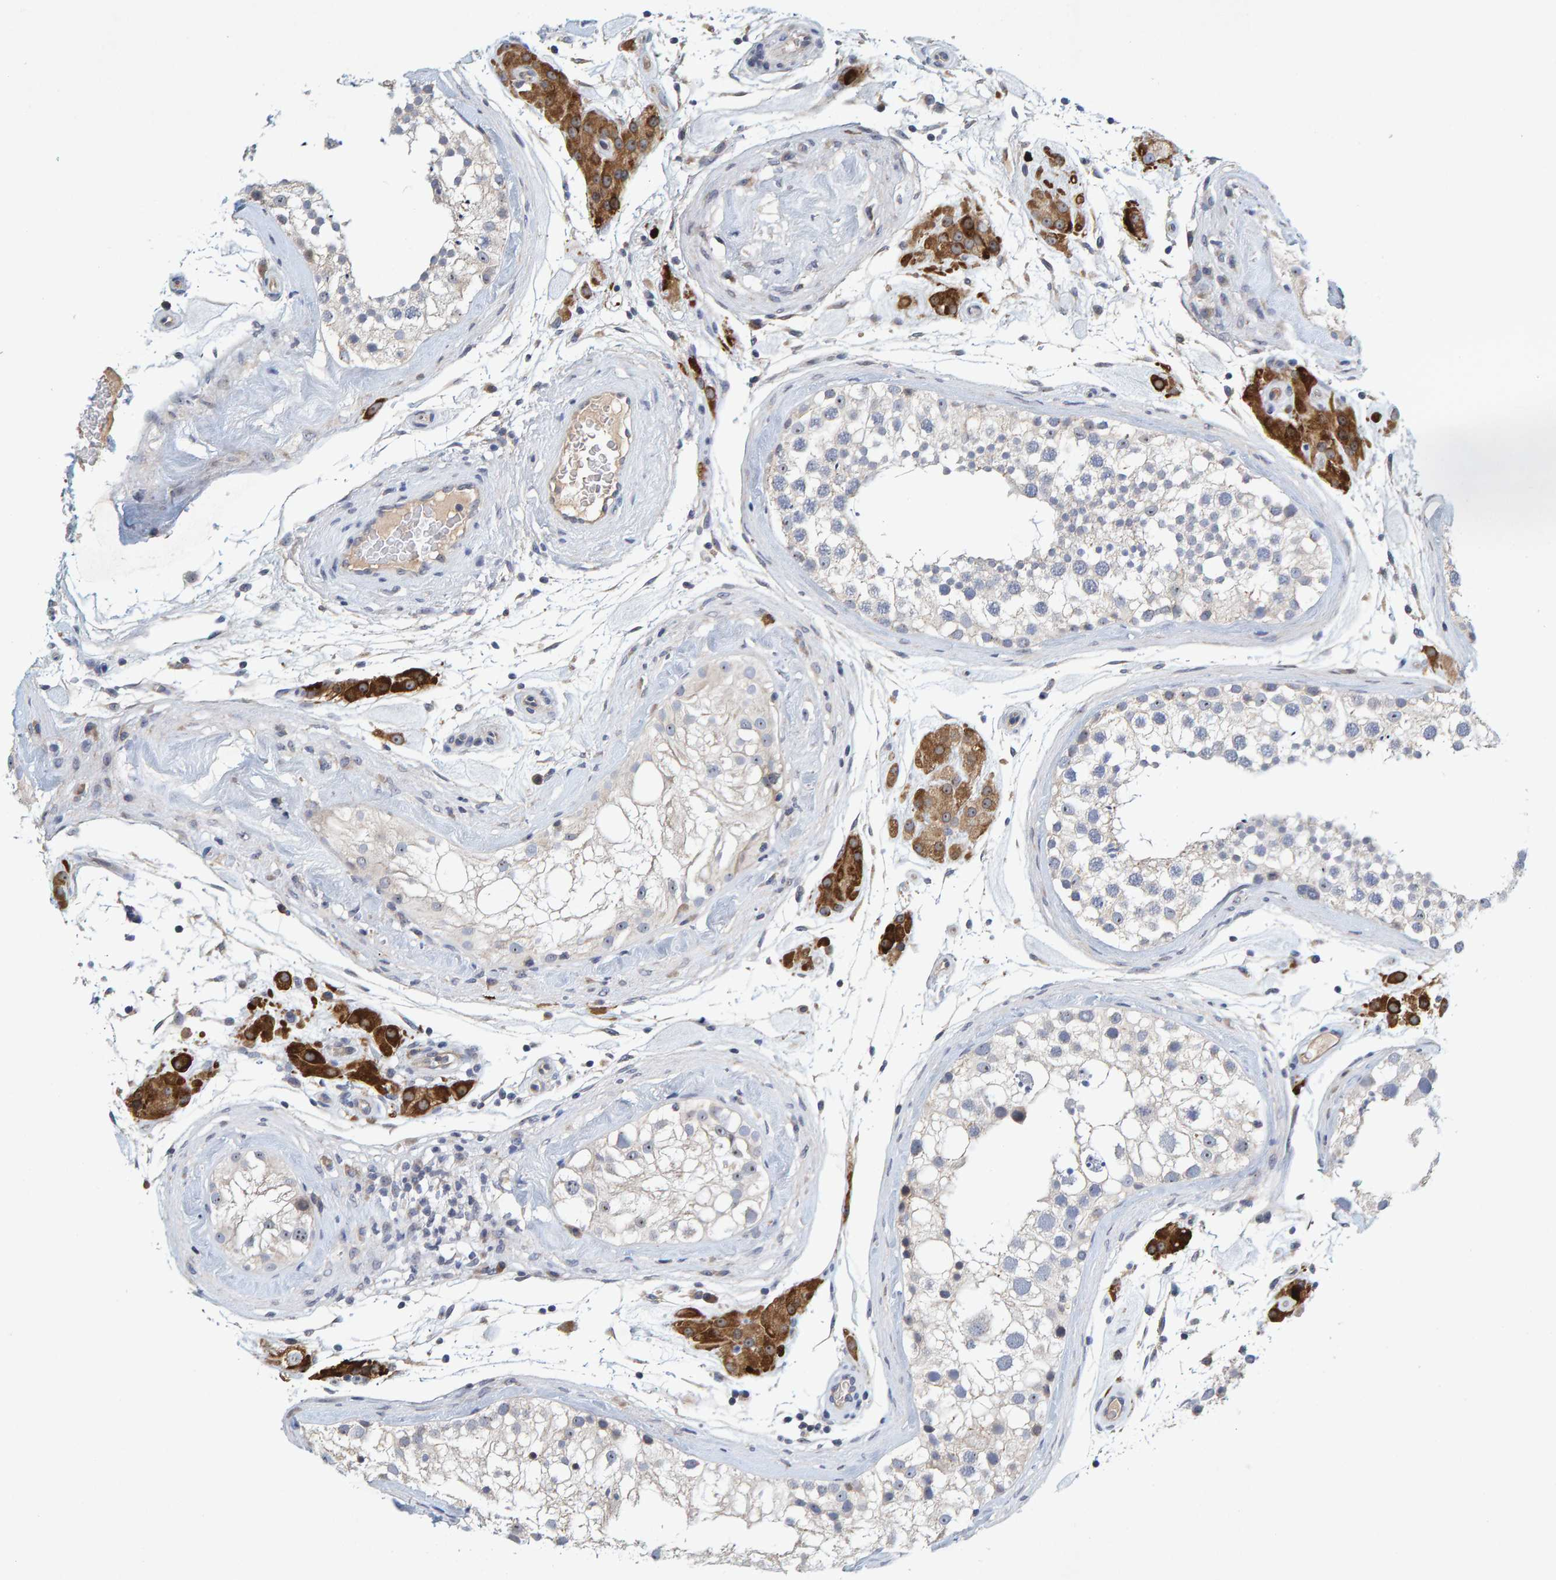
{"staining": {"intensity": "negative", "quantity": "none", "location": "none"}, "tissue": "testis", "cell_type": "Cells in seminiferous ducts", "image_type": "normal", "snomed": [{"axis": "morphology", "description": "Normal tissue, NOS"}, {"axis": "topography", "description": "Testis"}], "caption": "Cells in seminiferous ducts show no significant positivity in unremarkable testis. (Stains: DAB (3,3'-diaminobenzidine) IHC with hematoxylin counter stain, Microscopy: brightfield microscopy at high magnification).", "gene": "ZNF77", "patient": {"sex": "male", "age": 46}}